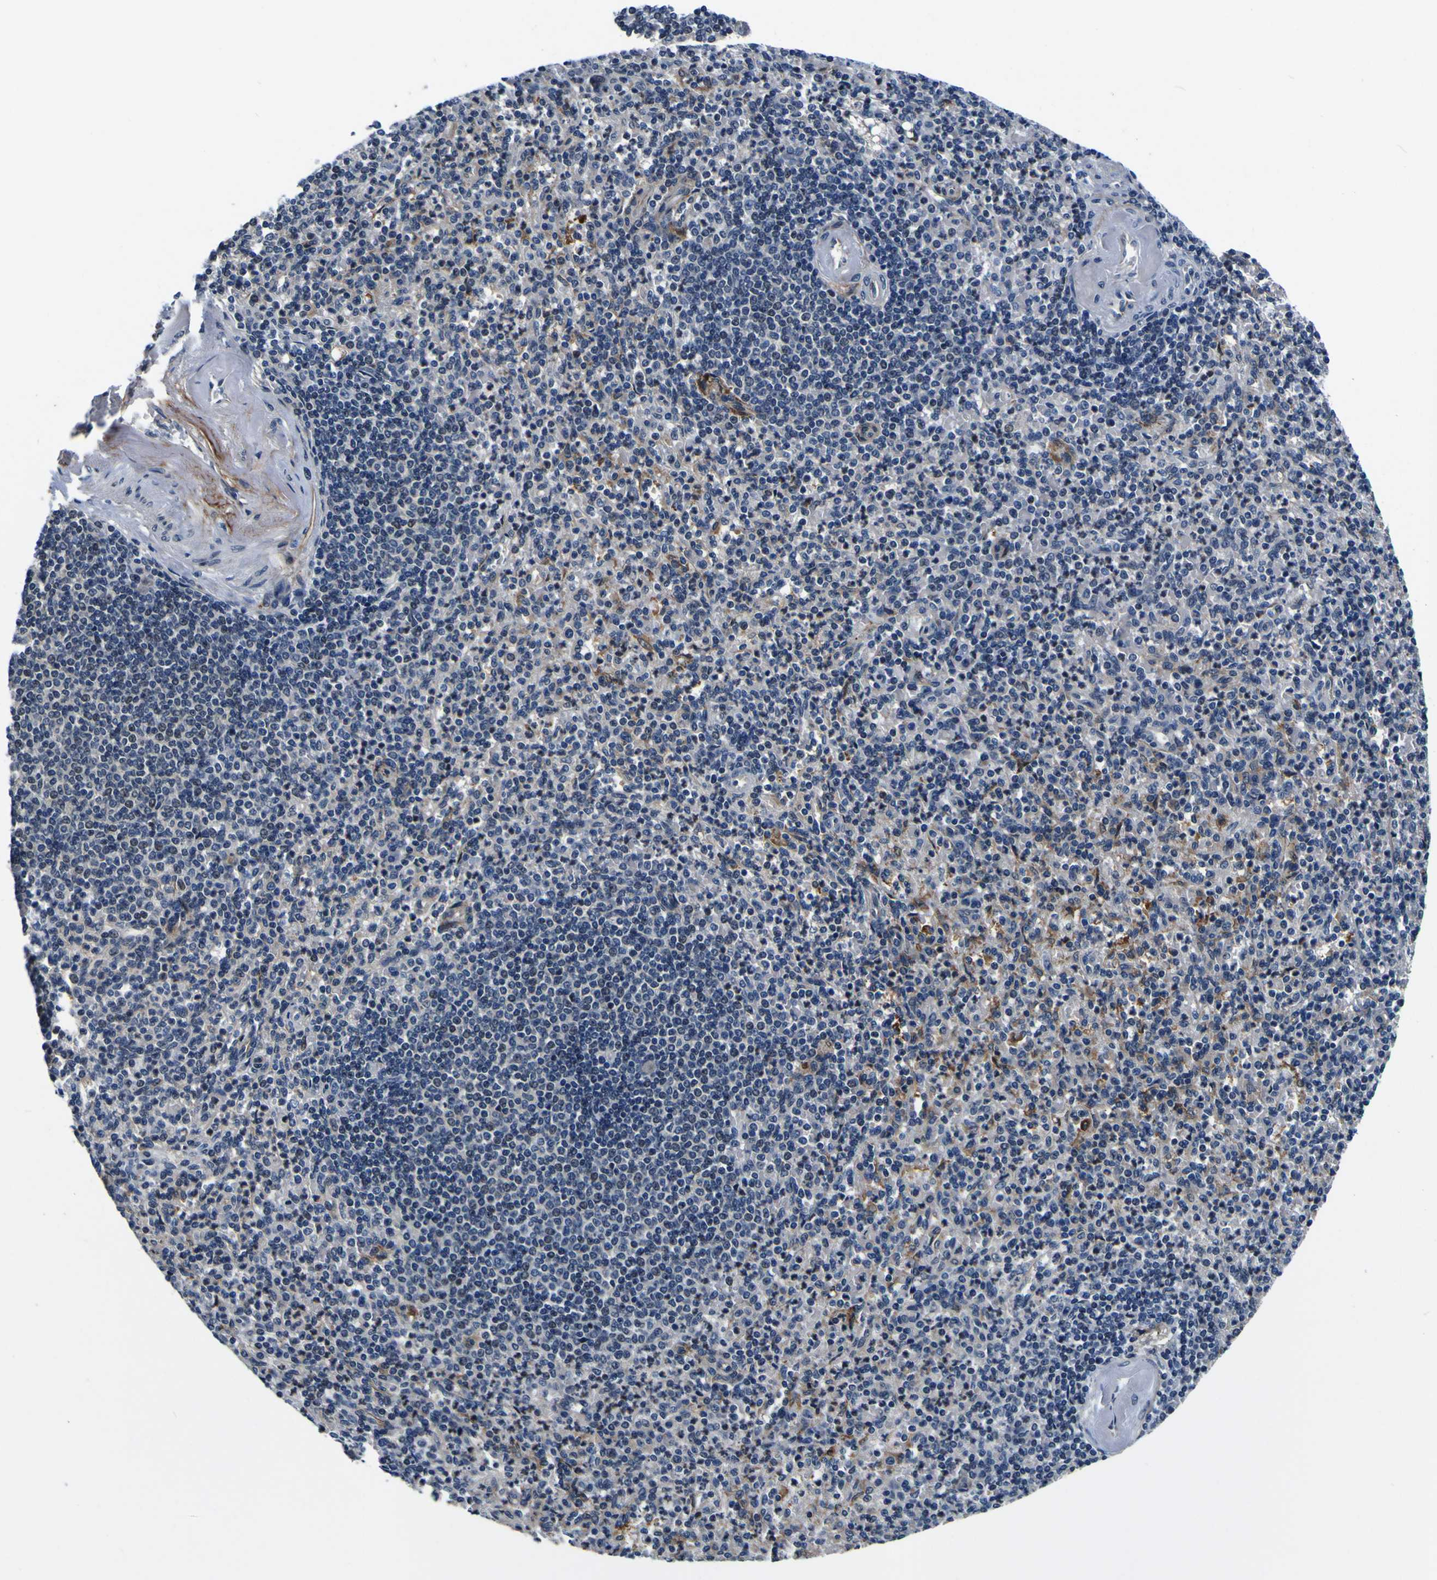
{"staining": {"intensity": "weak", "quantity": "25%-75%", "location": "cytoplasmic/membranous"}, "tissue": "spleen", "cell_type": "Cells in red pulp", "image_type": "normal", "snomed": [{"axis": "morphology", "description": "Normal tissue, NOS"}, {"axis": "topography", "description": "Spleen"}], "caption": "A low amount of weak cytoplasmic/membranous expression is seen in approximately 25%-75% of cells in red pulp in benign spleen. (DAB IHC, brown staining for protein, blue staining for nuclei).", "gene": "POSTN", "patient": {"sex": "female", "age": 74}}